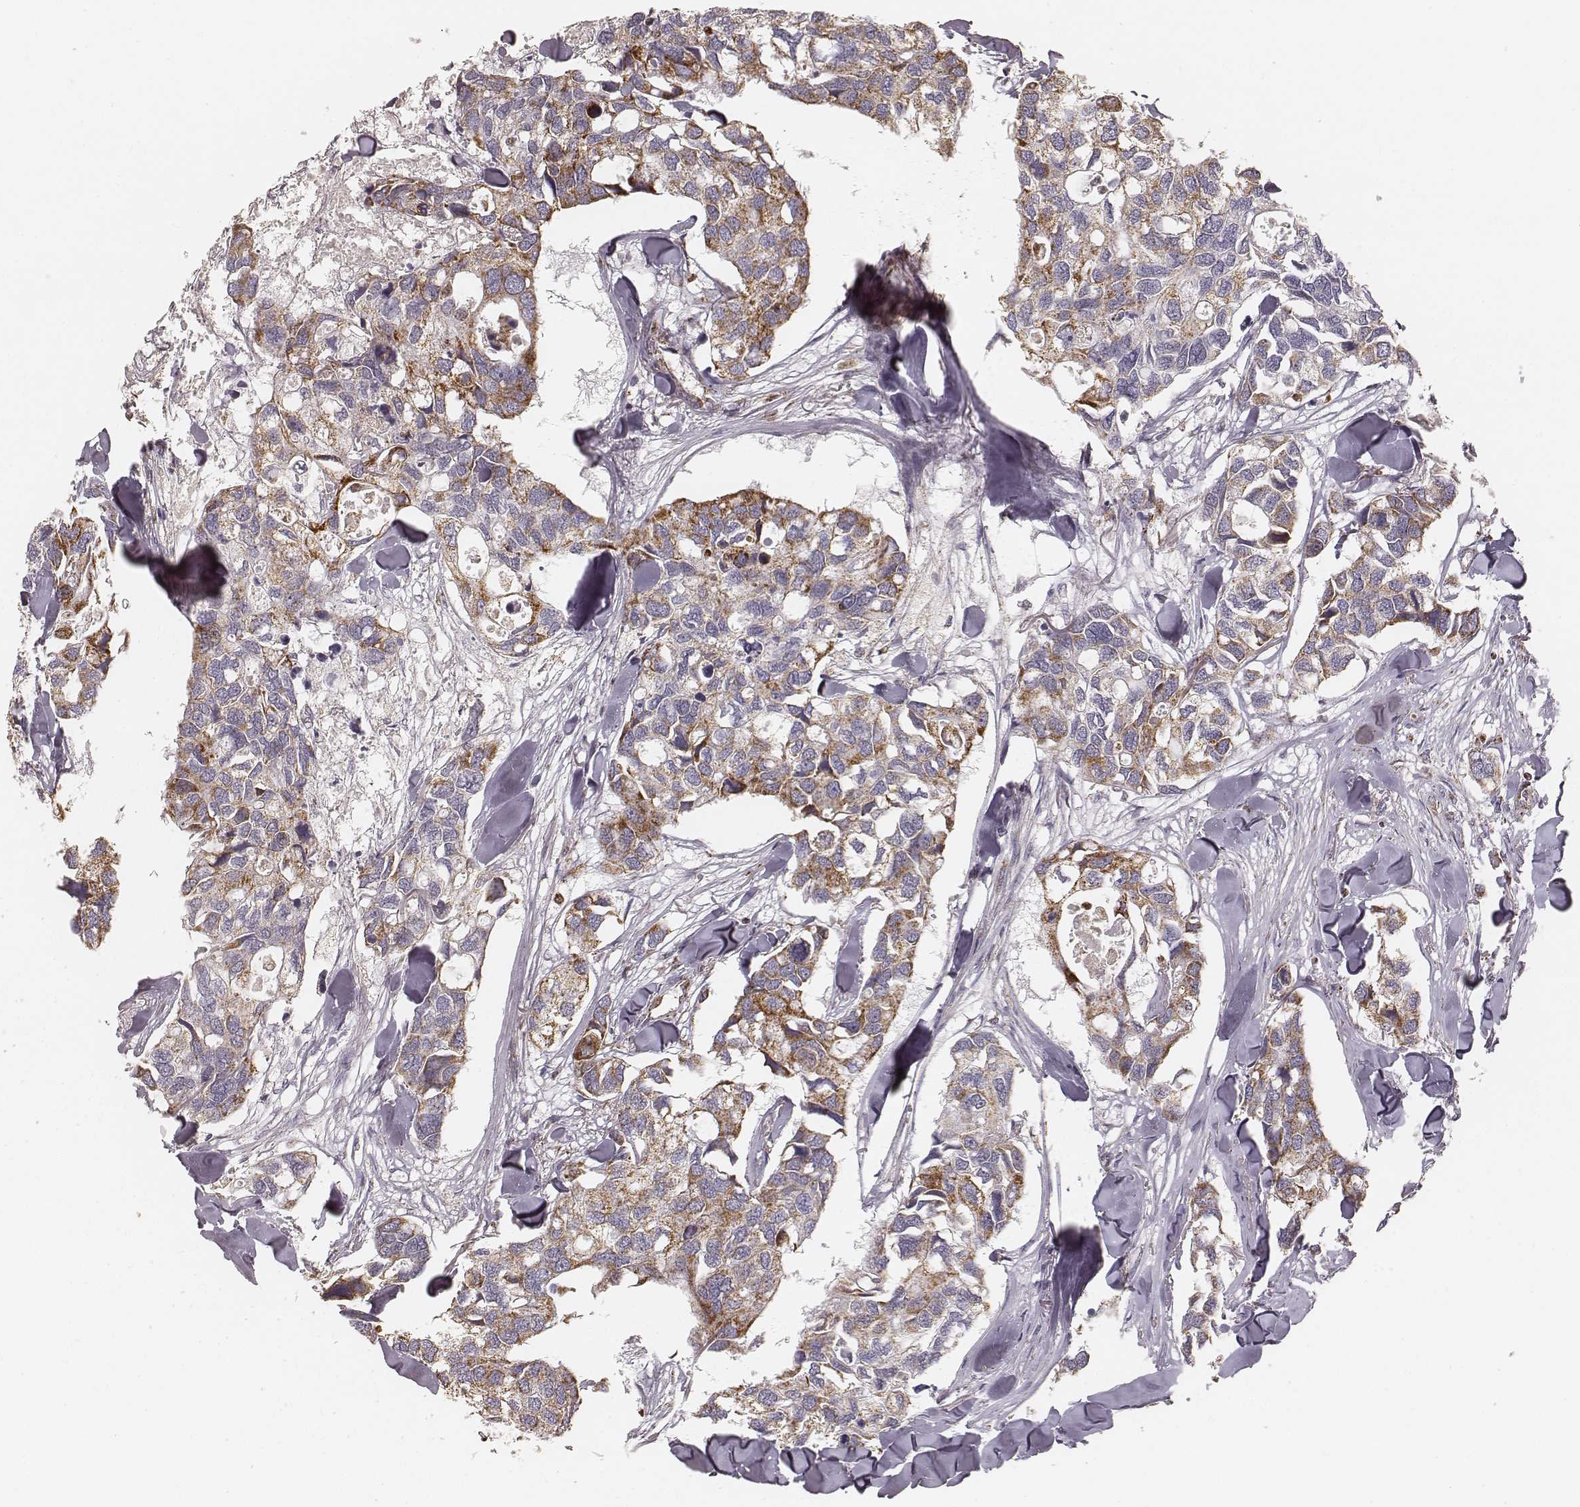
{"staining": {"intensity": "moderate", "quantity": "25%-75%", "location": "cytoplasmic/membranous"}, "tissue": "breast cancer", "cell_type": "Tumor cells", "image_type": "cancer", "snomed": [{"axis": "morphology", "description": "Duct carcinoma"}, {"axis": "topography", "description": "Breast"}], "caption": "A high-resolution image shows IHC staining of invasive ductal carcinoma (breast), which shows moderate cytoplasmic/membranous expression in approximately 25%-75% of tumor cells. The protein of interest is shown in brown color, while the nuclei are stained blue.", "gene": "CS", "patient": {"sex": "female", "age": 83}}